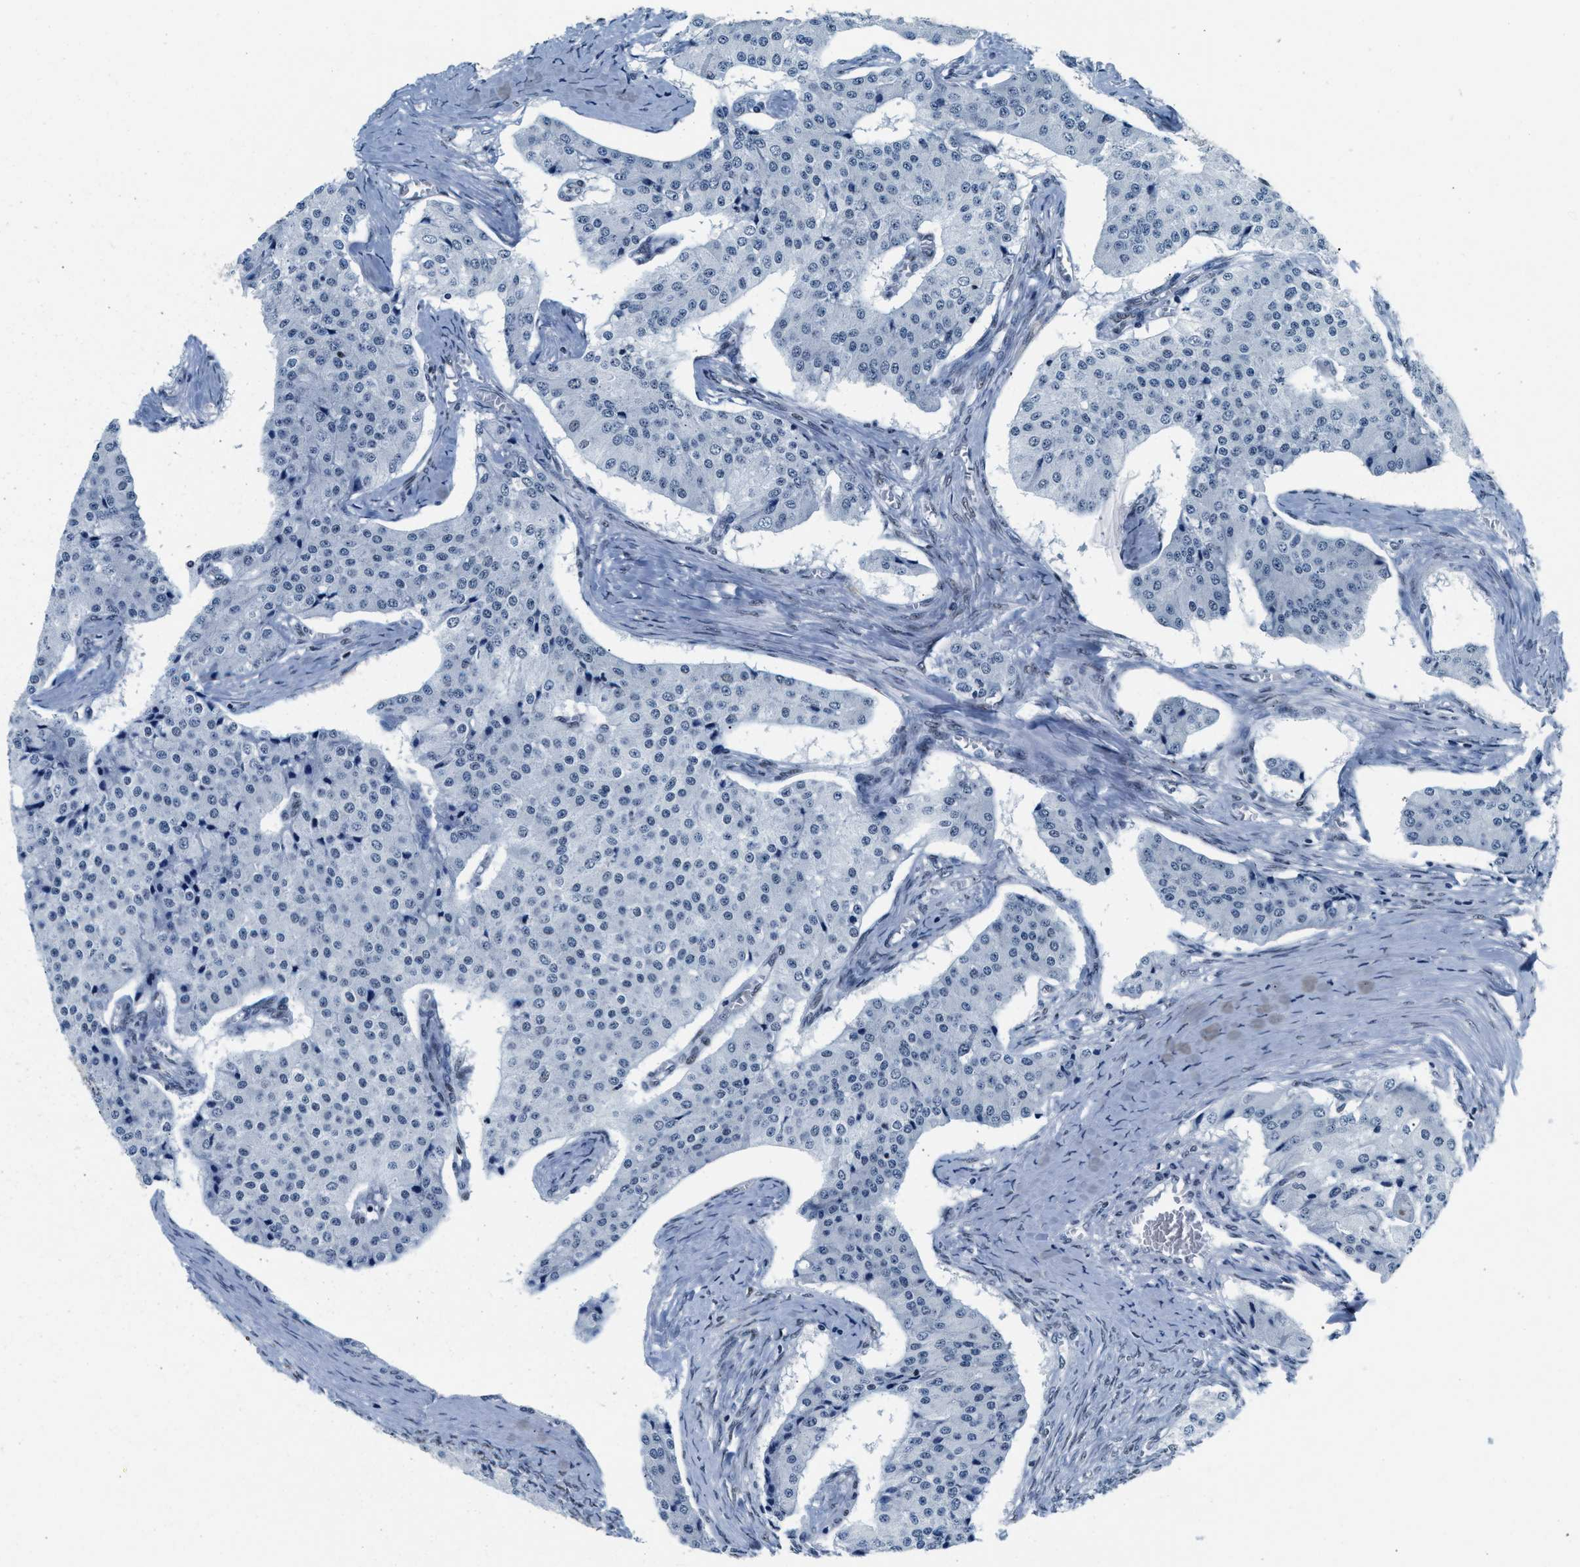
{"staining": {"intensity": "negative", "quantity": "none", "location": "none"}, "tissue": "carcinoid", "cell_type": "Tumor cells", "image_type": "cancer", "snomed": [{"axis": "morphology", "description": "Carcinoid, malignant, NOS"}, {"axis": "topography", "description": "Colon"}], "caption": "Tumor cells show no significant protein positivity in malignant carcinoid.", "gene": "RAD50", "patient": {"sex": "female", "age": 52}}